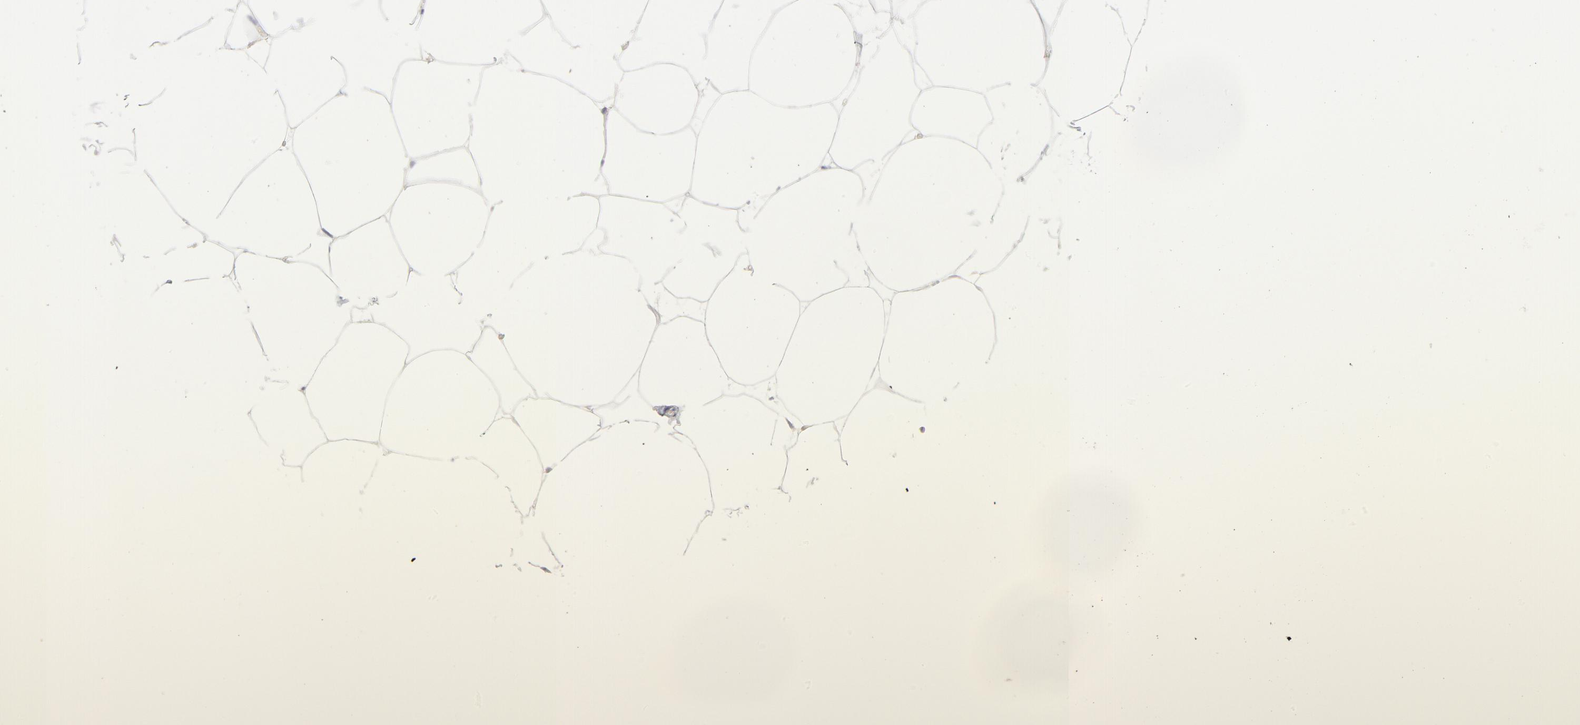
{"staining": {"intensity": "negative", "quantity": "none", "location": "none"}, "tissue": "adipose tissue", "cell_type": "Adipocytes", "image_type": "normal", "snomed": [{"axis": "morphology", "description": "Normal tissue, NOS"}, {"axis": "morphology", "description": "Duct carcinoma"}, {"axis": "topography", "description": "Breast"}, {"axis": "topography", "description": "Adipose tissue"}], "caption": "This is a image of IHC staining of benign adipose tissue, which shows no expression in adipocytes. (Brightfield microscopy of DAB (3,3'-diaminobenzidine) immunohistochemistry (IHC) at high magnification).", "gene": "MCM7", "patient": {"sex": "female", "age": 37}}